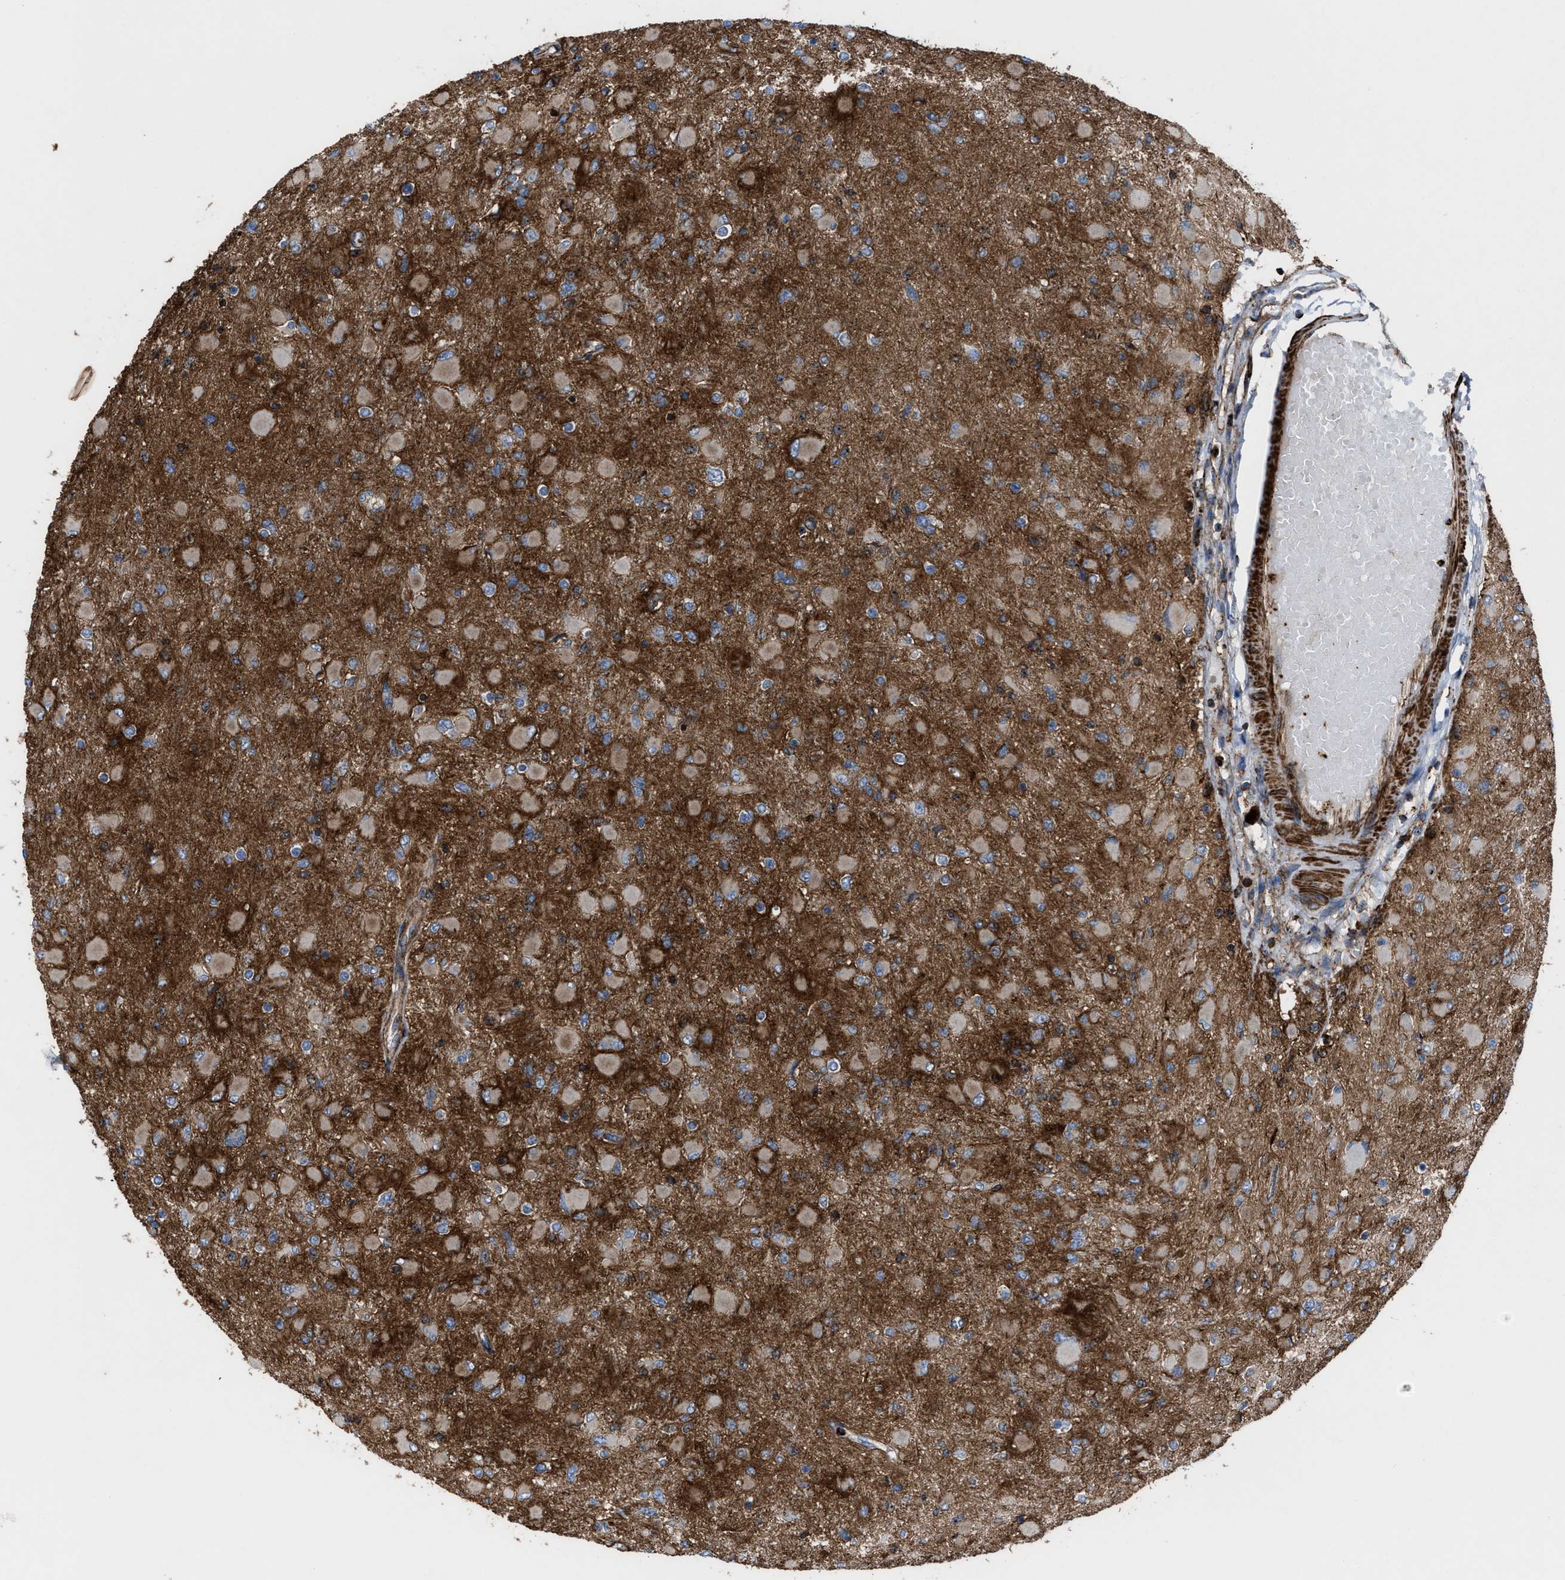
{"staining": {"intensity": "weak", "quantity": "25%-75%", "location": "cytoplasmic/membranous"}, "tissue": "glioma", "cell_type": "Tumor cells", "image_type": "cancer", "snomed": [{"axis": "morphology", "description": "Glioma, malignant, High grade"}, {"axis": "topography", "description": "Cerebral cortex"}], "caption": "About 25%-75% of tumor cells in glioma display weak cytoplasmic/membranous protein expression as visualized by brown immunohistochemical staining.", "gene": "AGPAT2", "patient": {"sex": "female", "age": 36}}